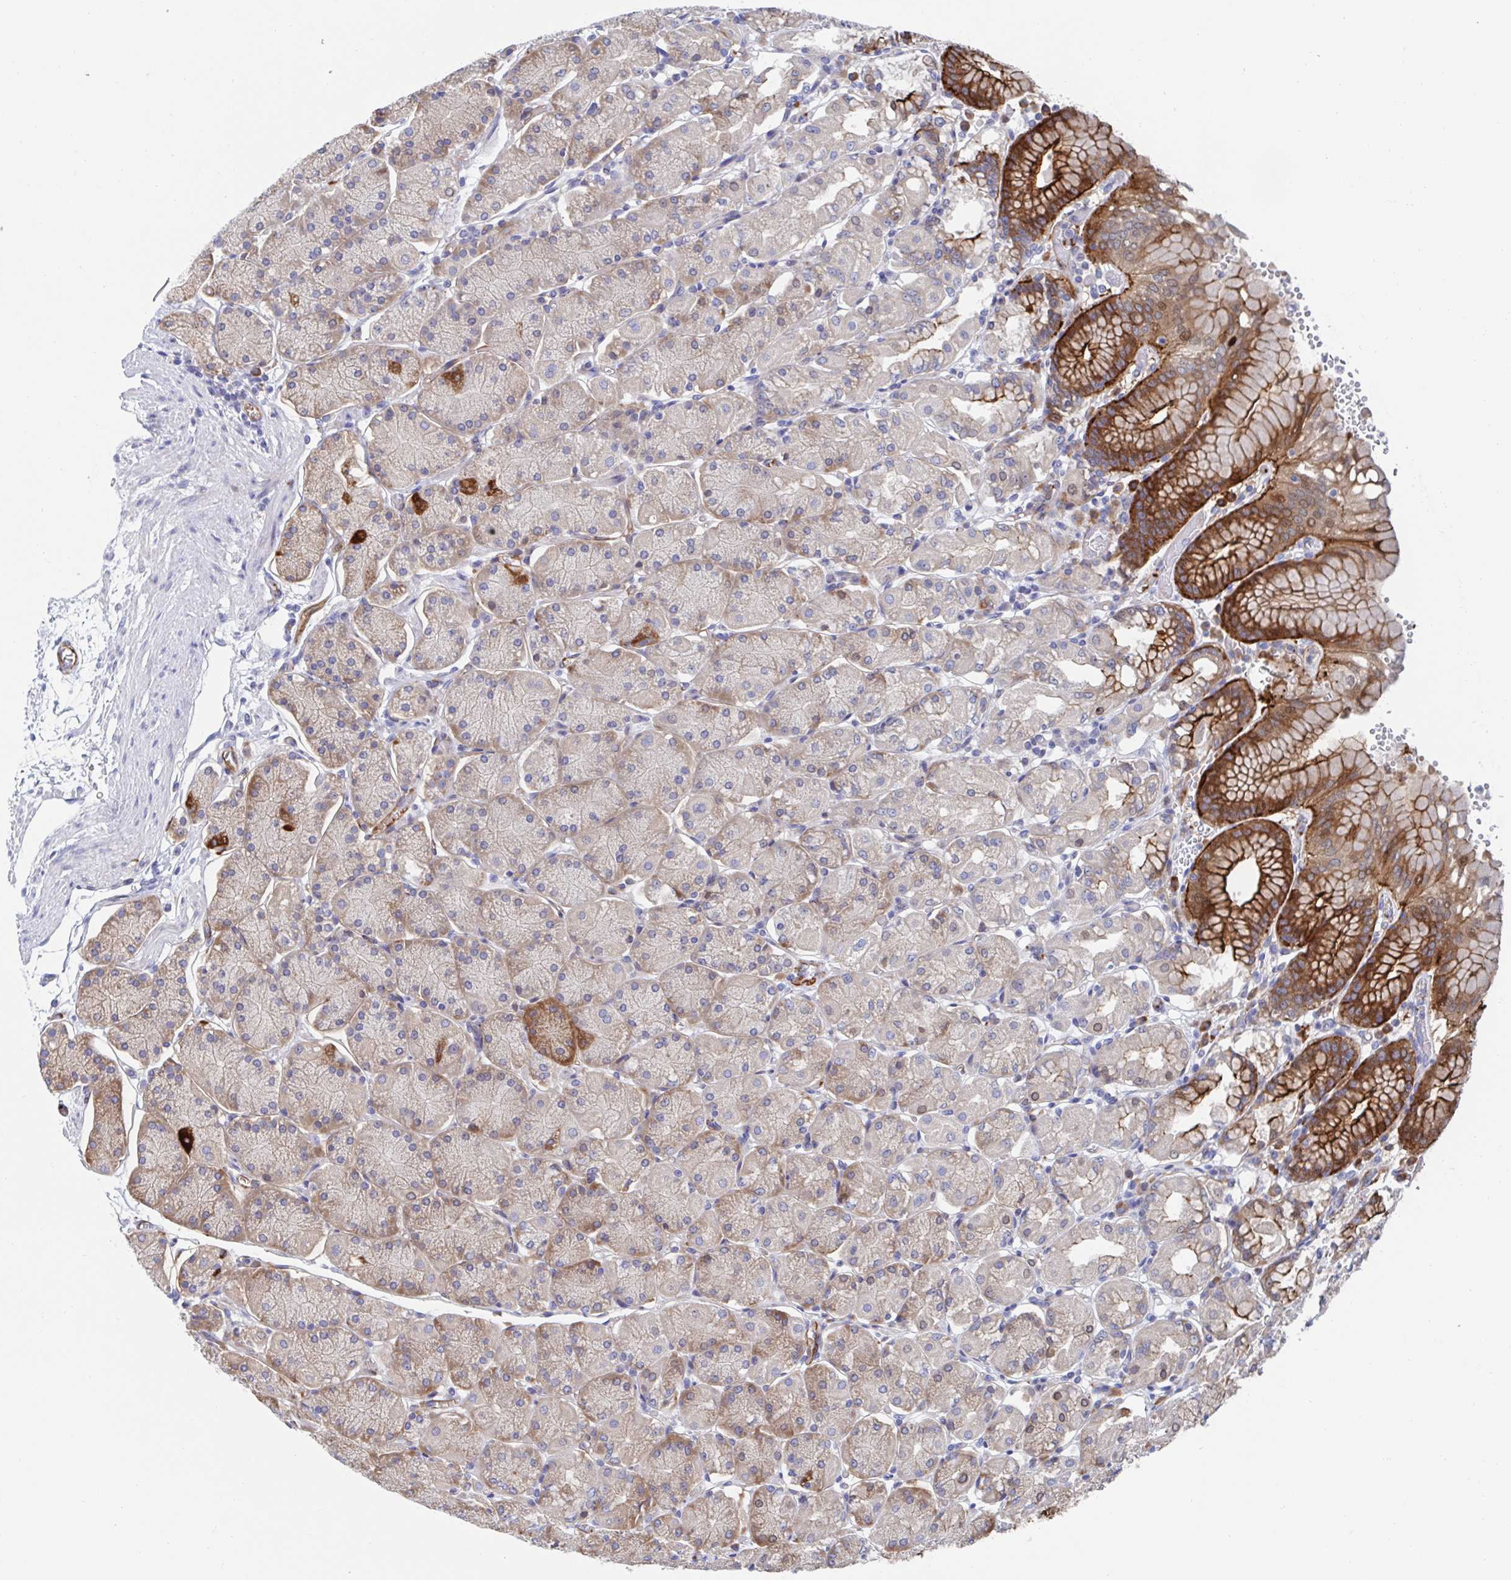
{"staining": {"intensity": "strong", "quantity": "25%-75%", "location": "cytoplasmic/membranous"}, "tissue": "stomach", "cell_type": "Glandular cells", "image_type": "normal", "snomed": [{"axis": "morphology", "description": "Normal tissue, NOS"}, {"axis": "topography", "description": "Stomach, upper"}, {"axis": "topography", "description": "Stomach"}], "caption": "Immunohistochemical staining of benign human stomach displays high levels of strong cytoplasmic/membranous positivity in about 25%-75% of glandular cells. The staining was performed using DAB to visualize the protein expression in brown, while the nuclei were stained in blue with hematoxylin (Magnification: 20x).", "gene": "KLC3", "patient": {"sex": "male", "age": 76}}